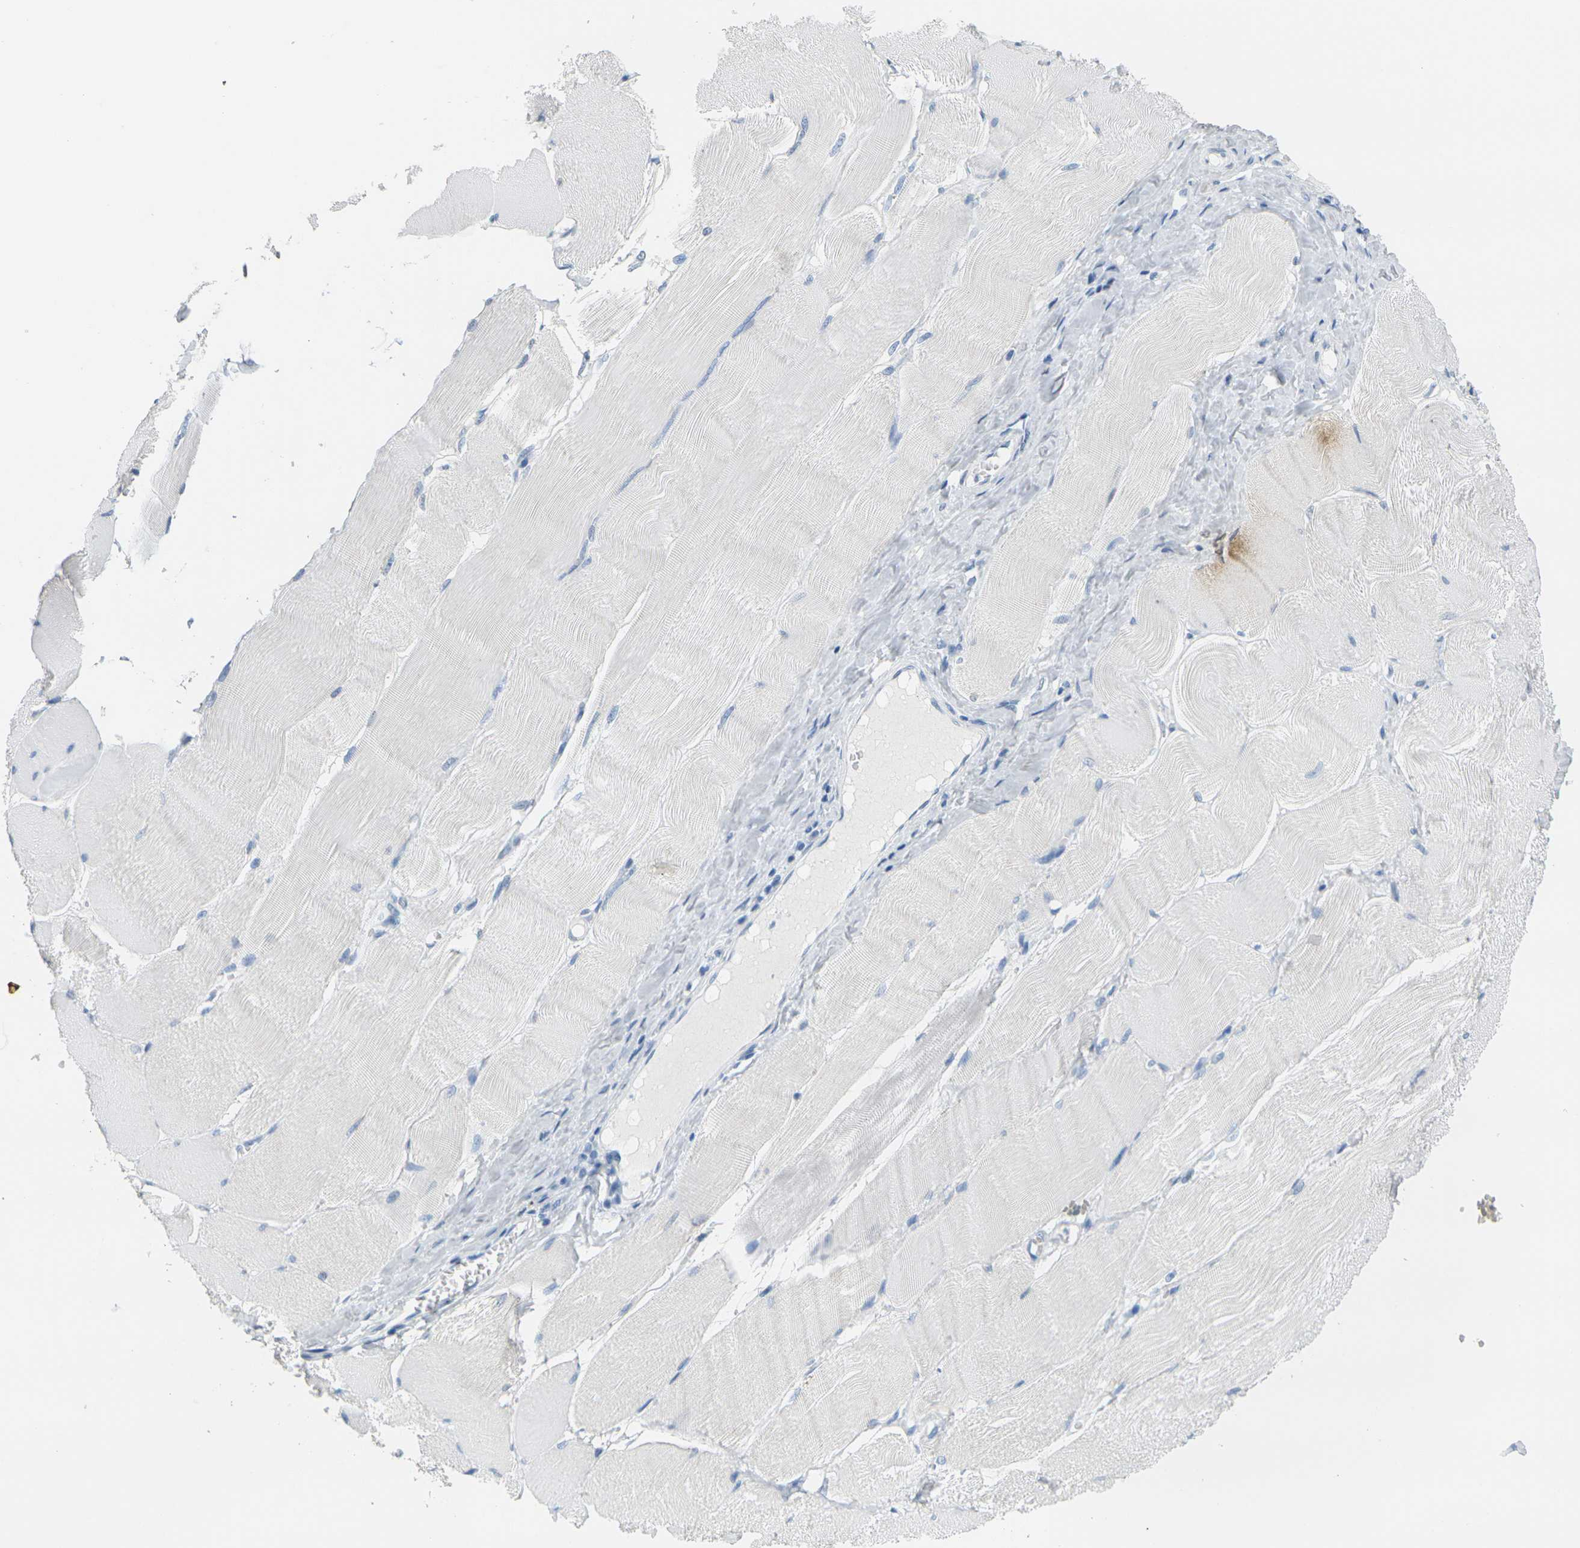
{"staining": {"intensity": "negative", "quantity": "none", "location": "none"}, "tissue": "skeletal muscle", "cell_type": "Myocytes", "image_type": "normal", "snomed": [{"axis": "morphology", "description": "Normal tissue, NOS"}, {"axis": "morphology", "description": "Squamous cell carcinoma, NOS"}, {"axis": "topography", "description": "Skeletal muscle"}], "caption": "Myocytes show no significant expression in normal skeletal muscle. (Brightfield microscopy of DAB immunohistochemistry (IHC) at high magnification).", "gene": "CTAG1A", "patient": {"sex": "male", "age": 51}}